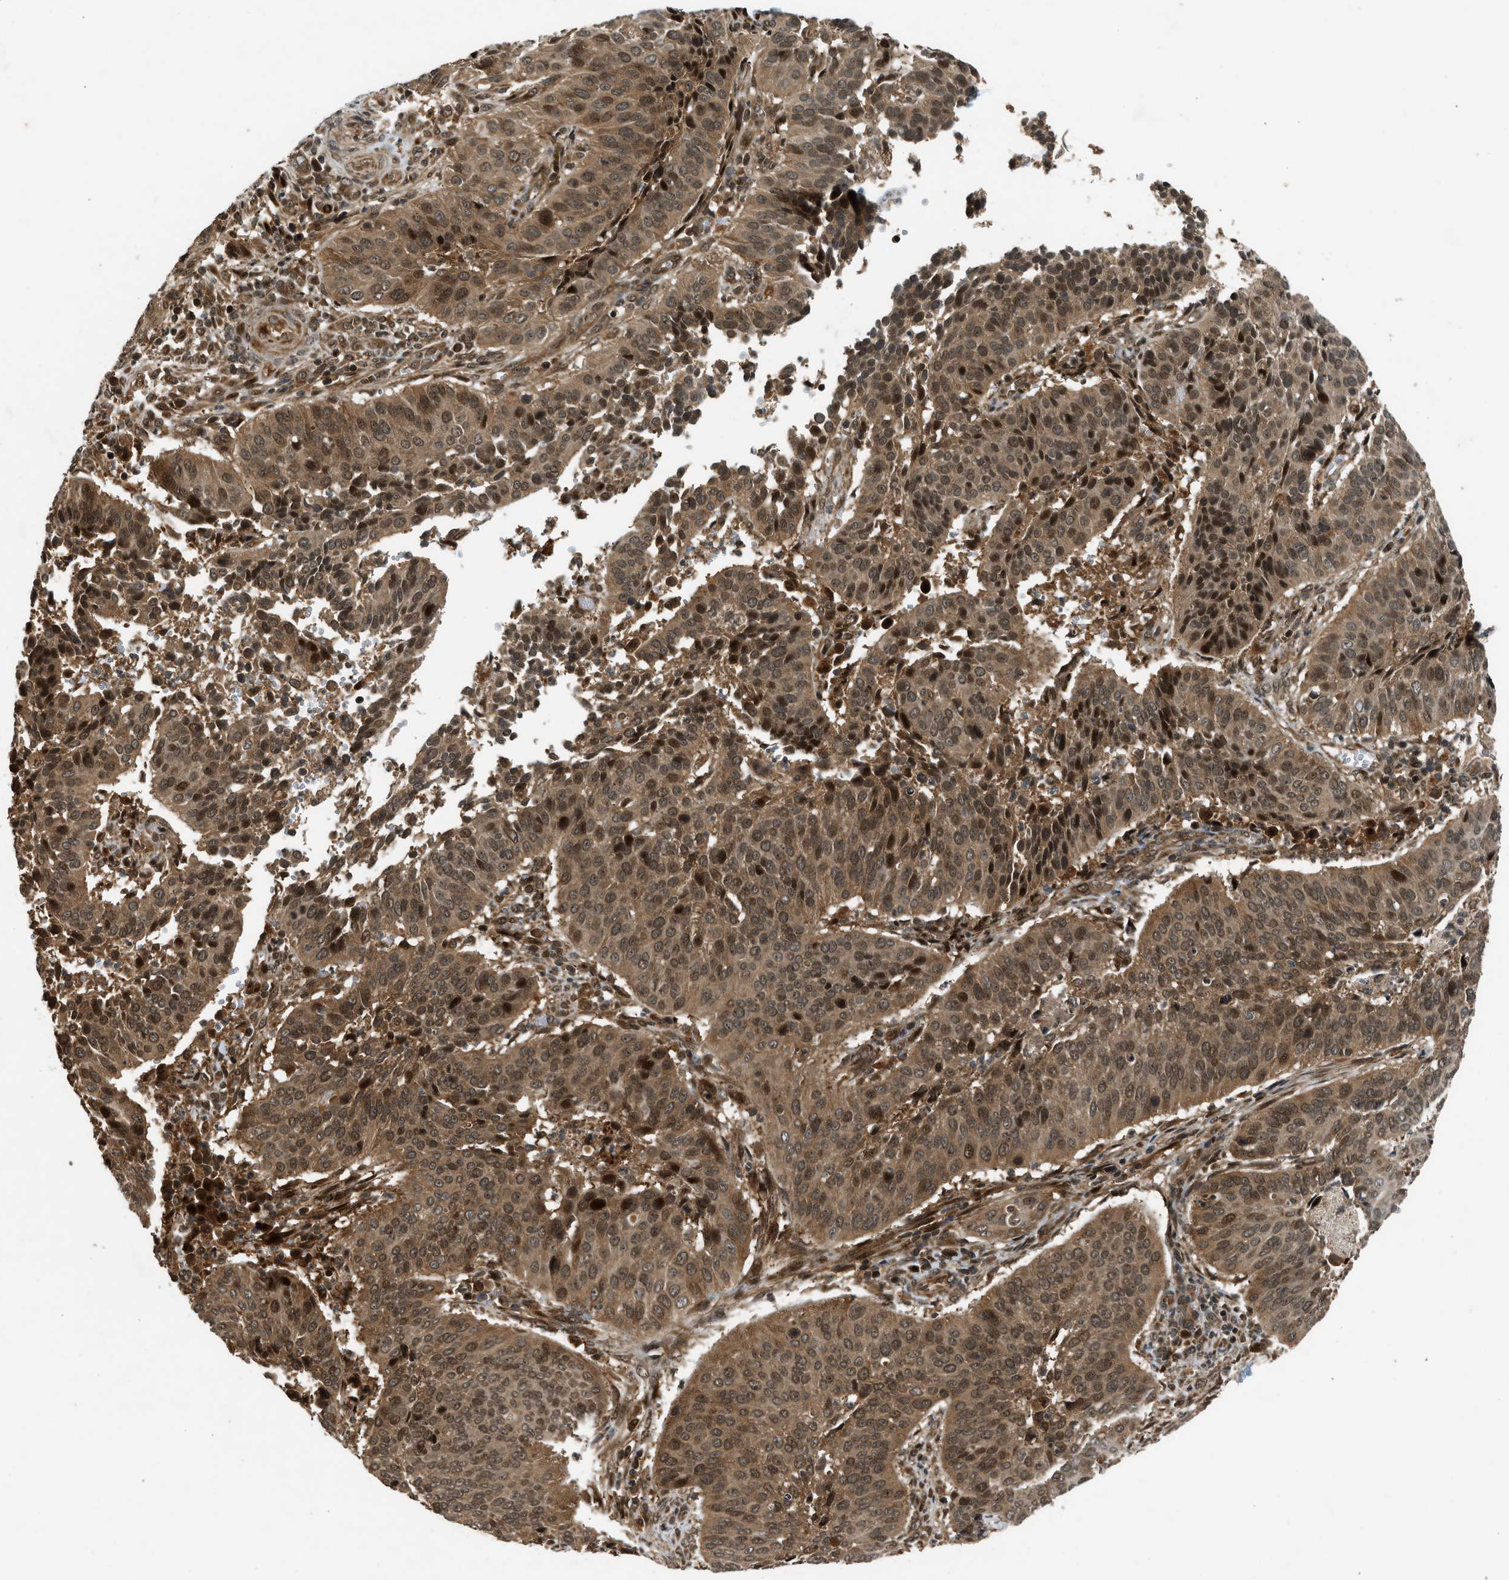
{"staining": {"intensity": "moderate", "quantity": ">75%", "location": "cytoplasmic/membranous,nuclear"}, "tissue": "cervical cancer", "cell_type": "Tumor cells", "image_type": "cancer", "snomed": [{"axis": "morphology", "description": "Normal tissue, NOS"}, {"axis": "morphology", "description": "Squamous cell carcinoma, NOS"}, {"axis": "topography", "description": "Cervix"}], "caption": "Immunohistochemical staining of human cervical cancer displays medium levels of moderate cytoplasmic/membranous and nuclear protein staining in about >75% of tumor cells.", "gene": "TXNL1", "patient": {"sex": "female", "age": 39}}